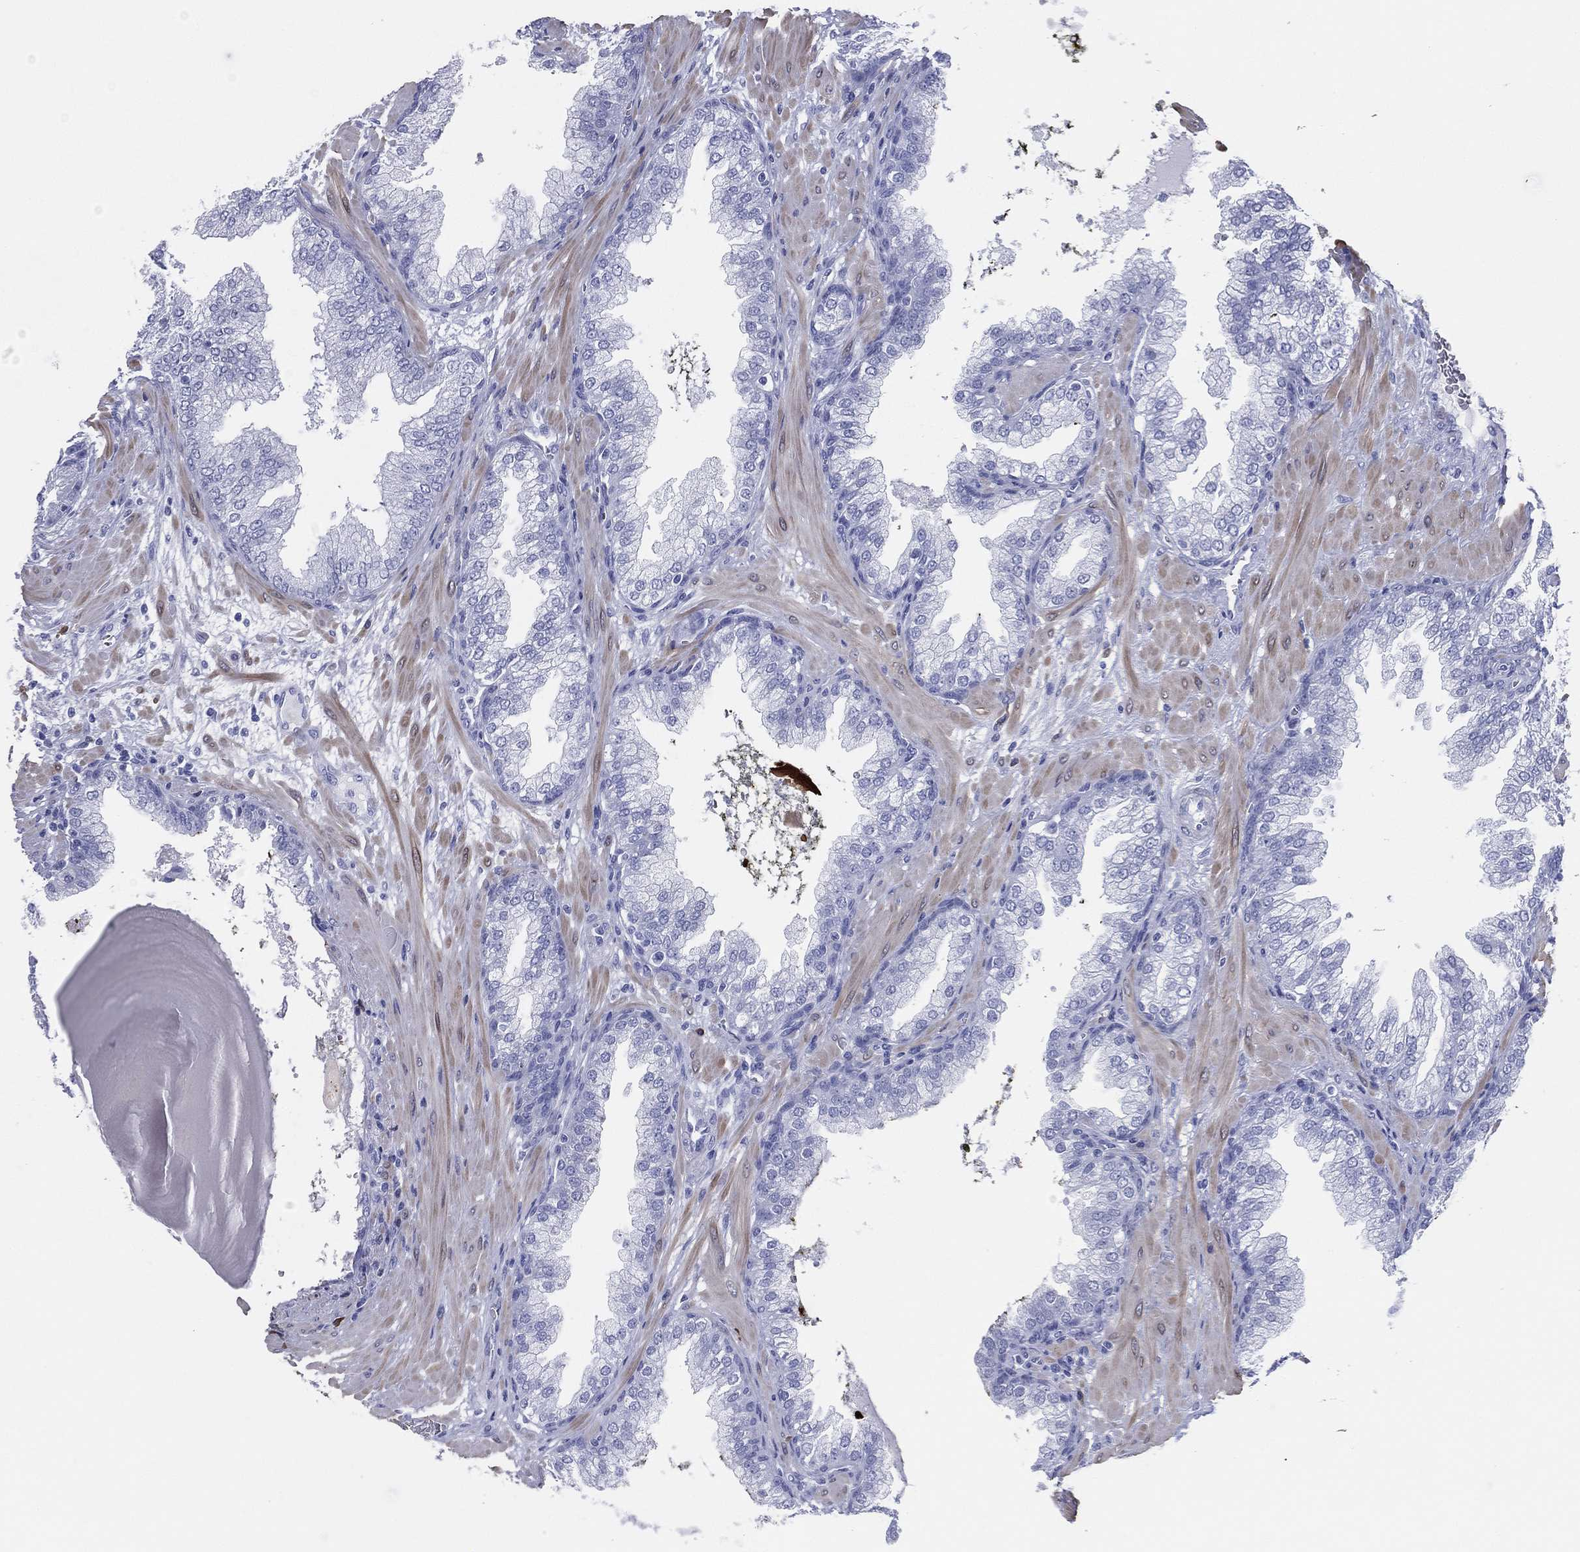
{"staining": {"intensity": "negative", "quantity": "none", "location": "none"}, "tissue": "prostate cancer", "cell_type": "Tumor cells", "image_type": "cancer", "snomed": [{"axis": "morphology", "description": "Adenocarcinoma, Low grade"}, {"axis": "topography", "description": "Prostate"}], "caption": "There is no significant expression in tumor cells of prostate cancer.", "gene": "CD79A", "patient": {"sex": "male", "age": 62}}